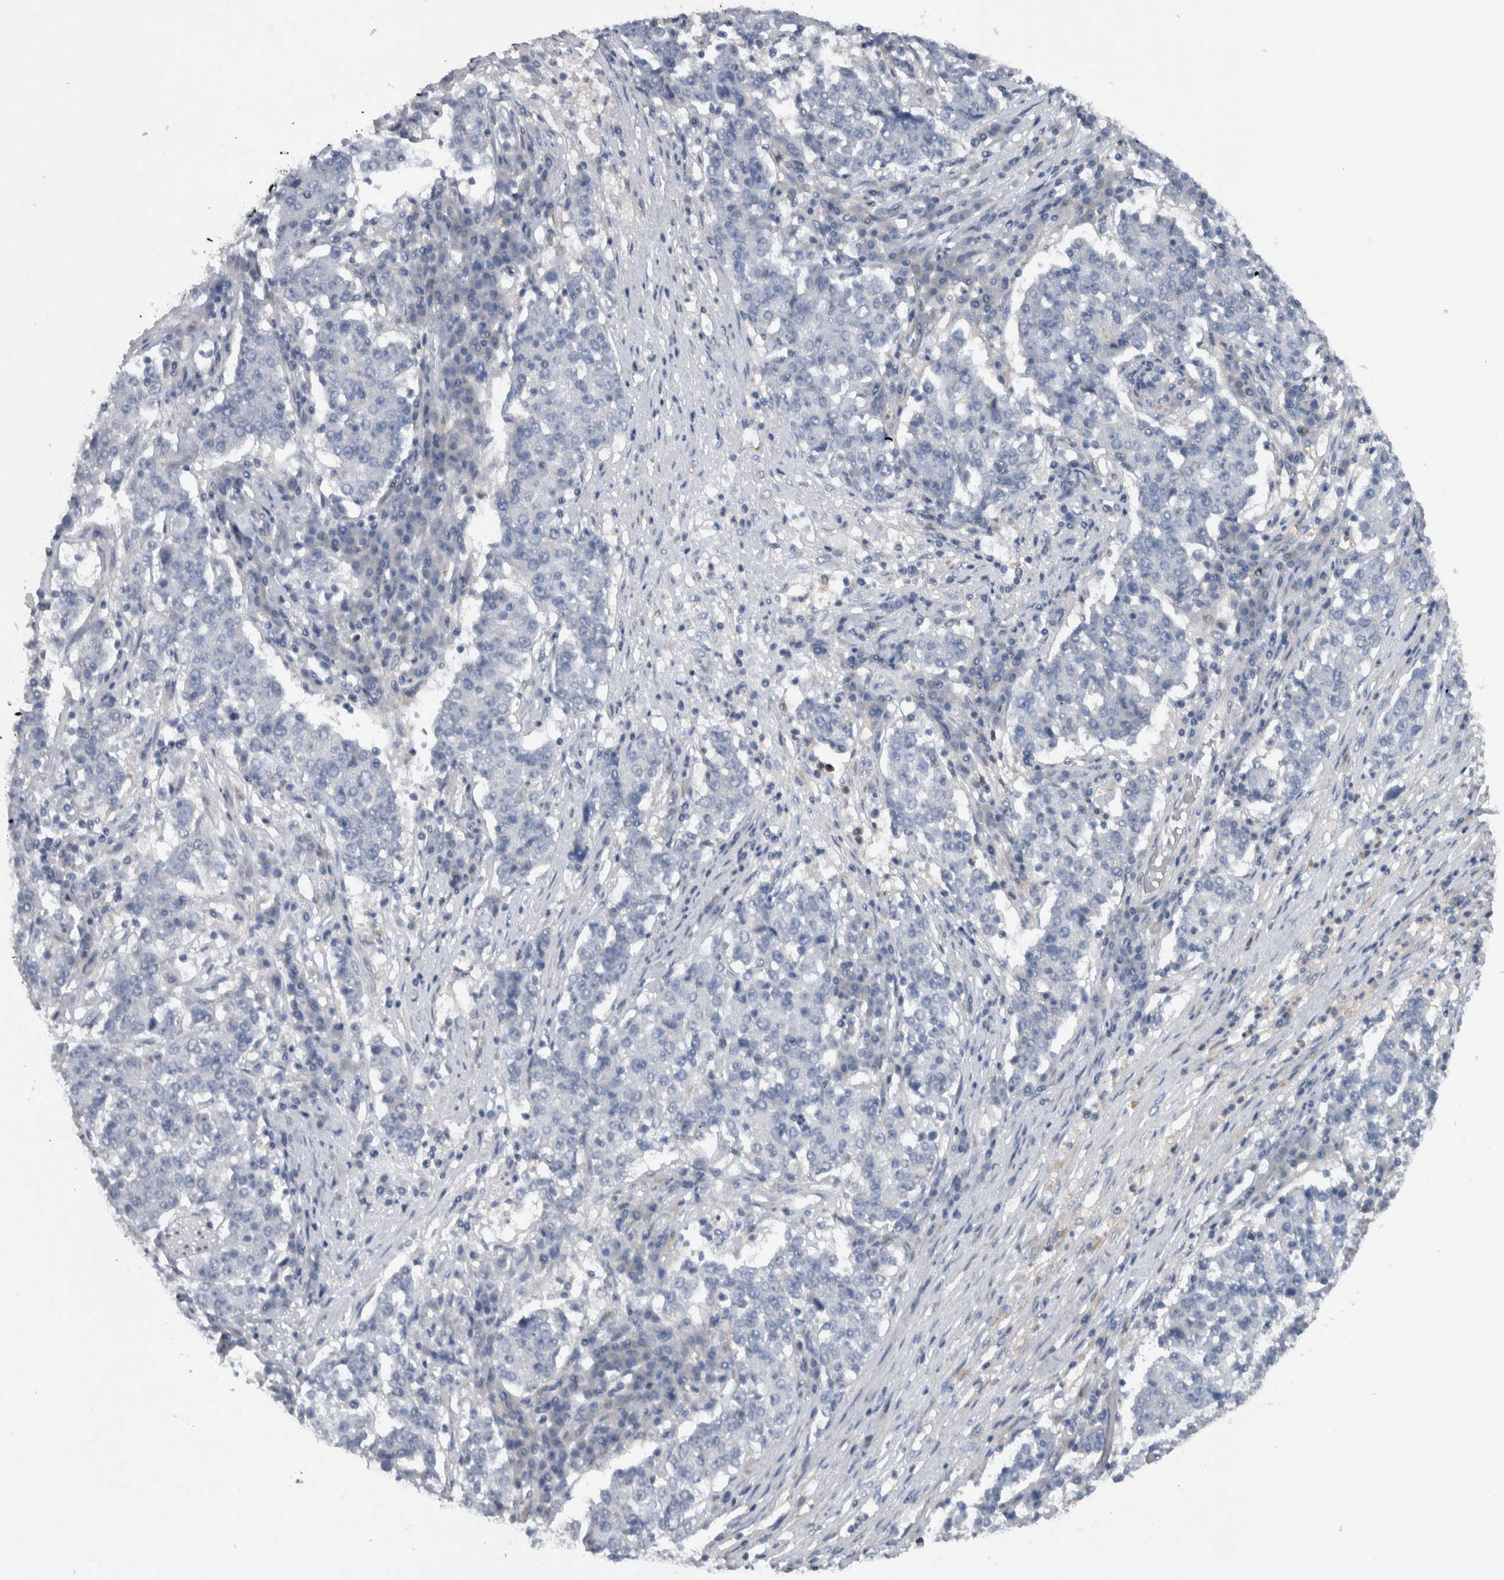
{"staining": {"intensity": "negative", "quantity": "none", "location": "none"}, "tissue": "stomach cancer", "cell_type": "Tumor cells", "image_type": "cancer", "snomed": [{"axis": "morphology", "description": "Adenocarcinoma, NOS"}, {"axis": "topography", "description": "Stomach"}], "caption": "A high-resolution histopathology image shows immunohistochemistry (IHC) staining of stomach cancer, which demonstrates no significant expression in tumor cells. The staining is performed using DAB (3,3'-diaminobenzidine) brown chromogen with nuclei counter-stained in using hematoxylin.", "gene": "NT5C2", "patient": {"sex": "male", "age": 59}}